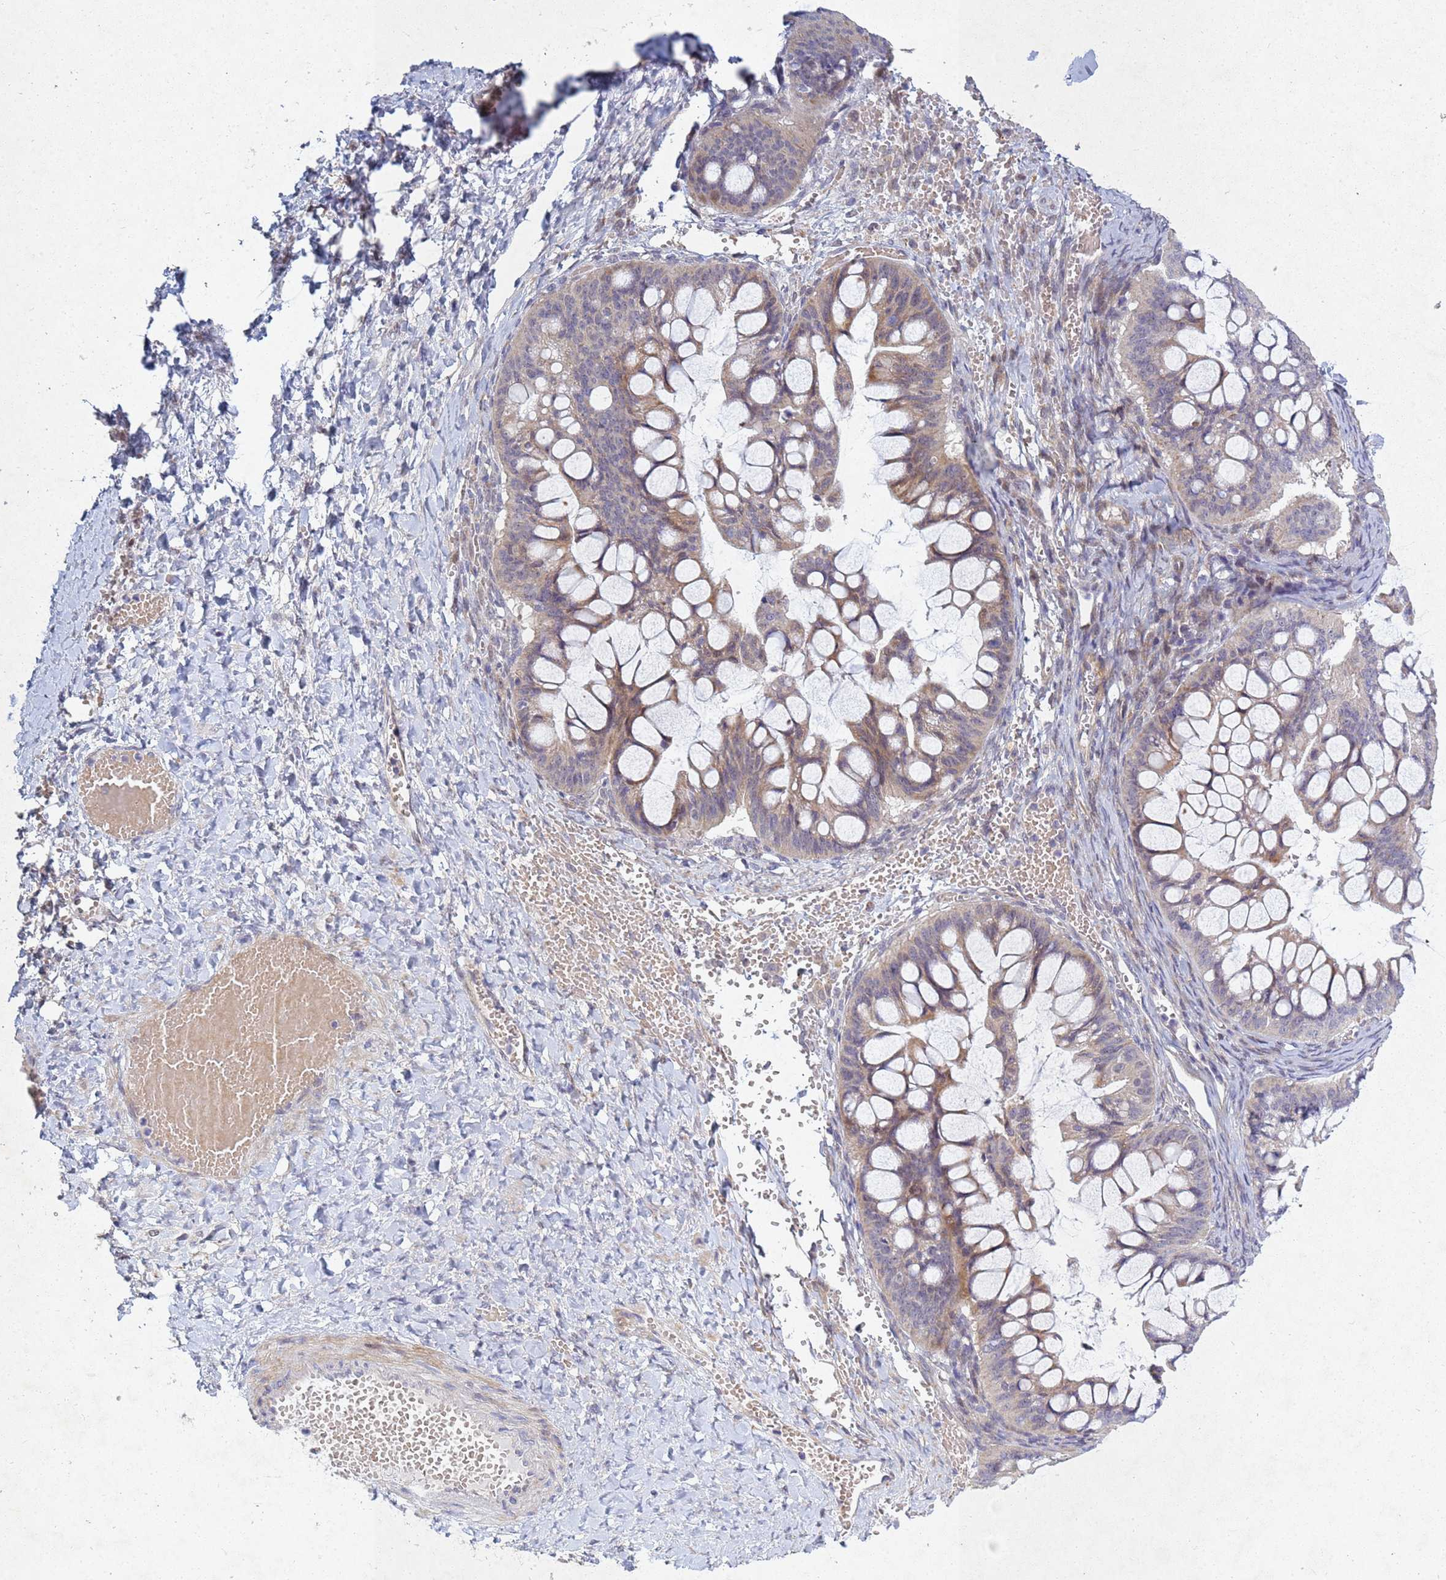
{"staining": {"intensity": "moderate", "quantity": ">75%", "location": "cytoplasmic/membranous"}, "tissue": "ovarian cancer", "cell_type": "Tumor cells", "image_type": "cancer", "snomed": [{"axis": "morphology", "description": "Cystadenocarcinoma, mucinous, NOS"}, {"axis": "topography", "description": "Ovary"}], "caption": "Ovarian cancer stained with IHC demonstrates moderate cytoplasmic/membranous expression in about >75% of tumor cells.", "gene": "TNPO2", "patient": {"sex": "female", "age": 73}}